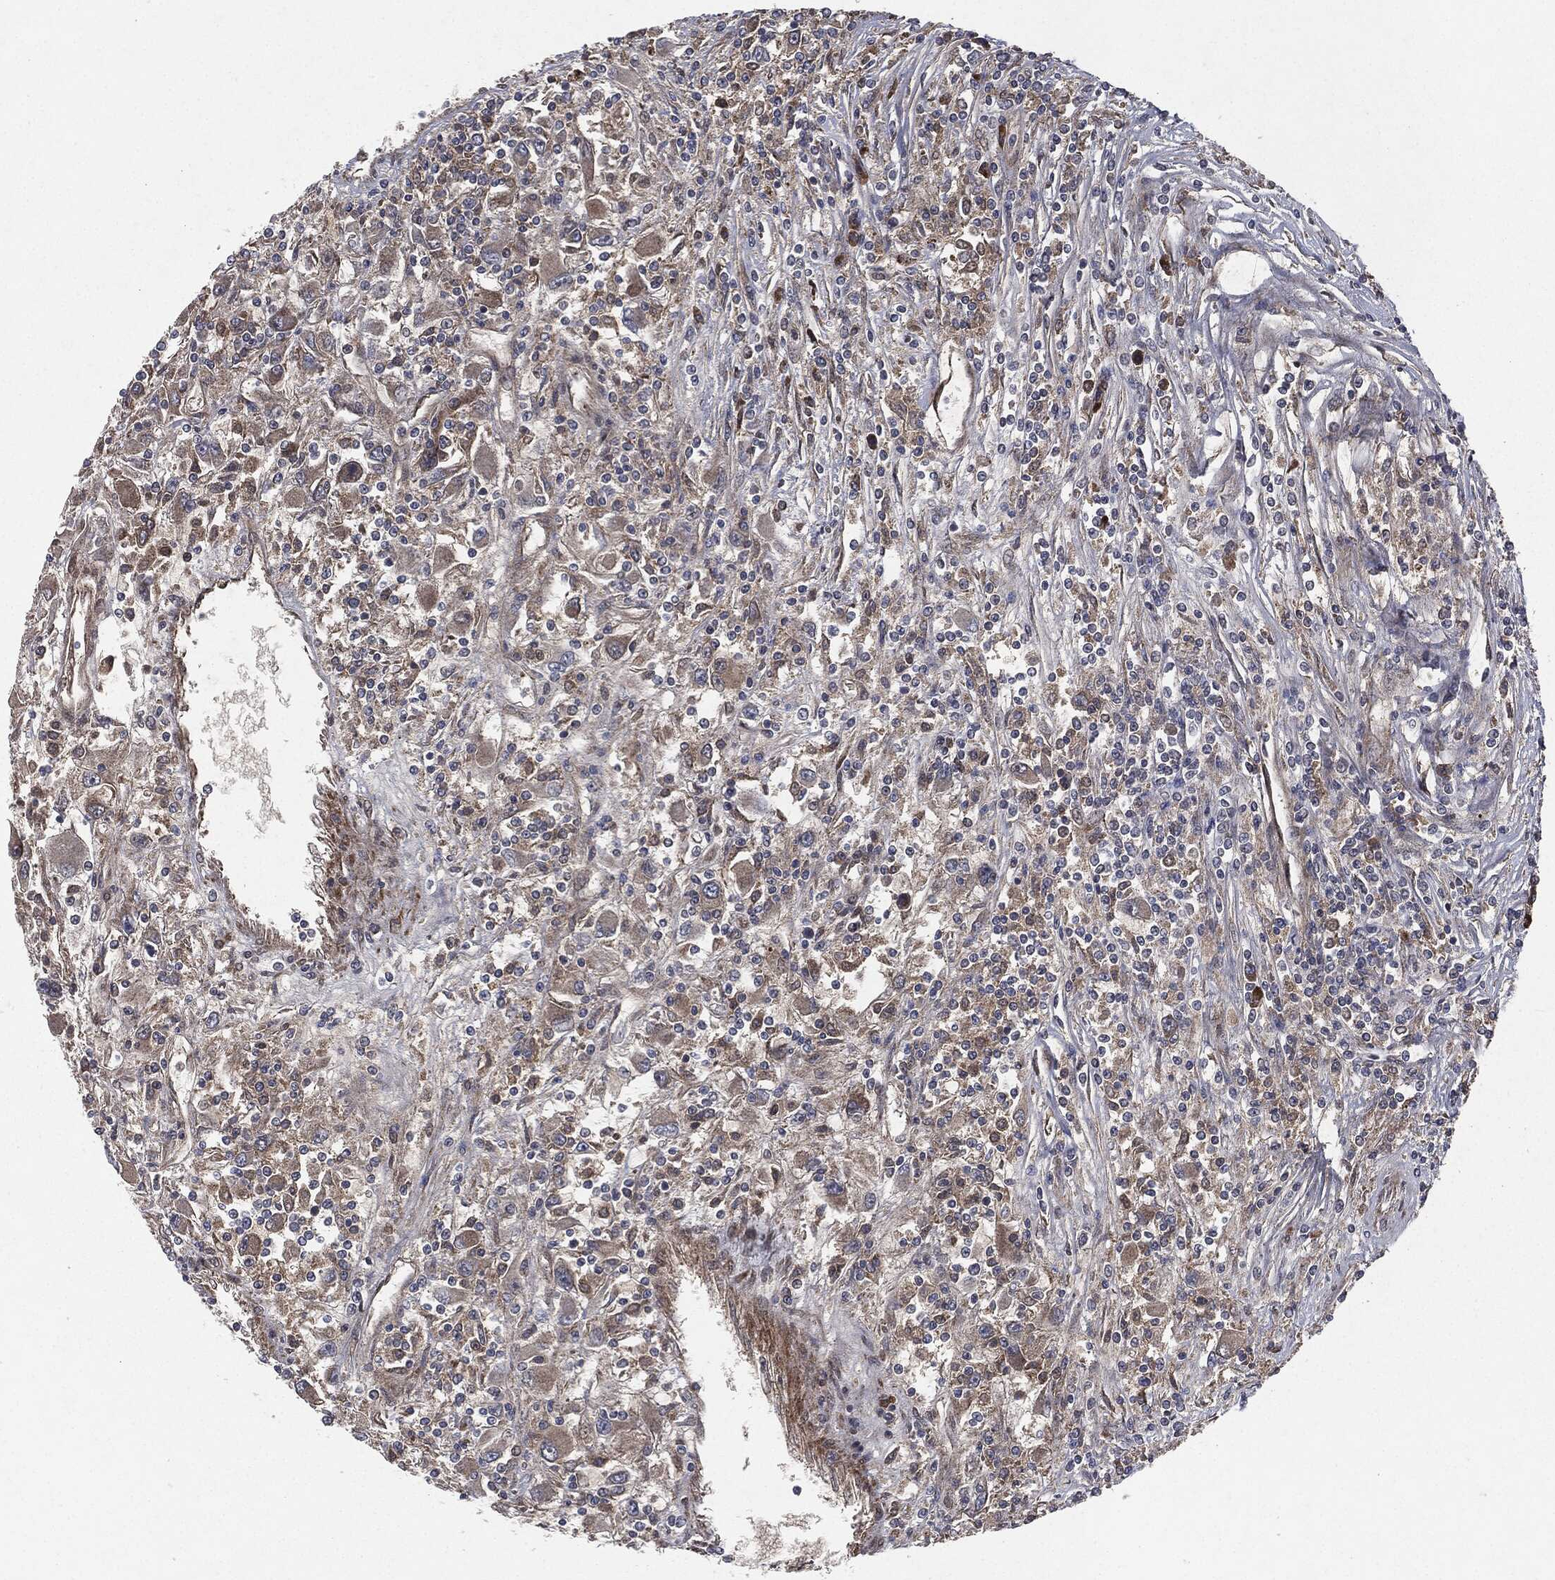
{"staining": {"intensity": "strong", "quantity": "25%-75%", "location": "cytoplasmic/membranous"}, "tissue": "renal cancer", "cell_type": "Tumor cells", "image_type": "cancer", "snomed": [{"axis": "morphology", "description": "Adenocarcinoma, NOS"}, {"axis": "topography", "description": "Kidney"}], "caption": "Strong cytoplasmic/membranous staining for a protein is identified in about 25%-75% of tumor cells of renal cancer using immunohistochemistry.", "gene": "RAF1", "patient": {"sex": "female", "age": 67}}